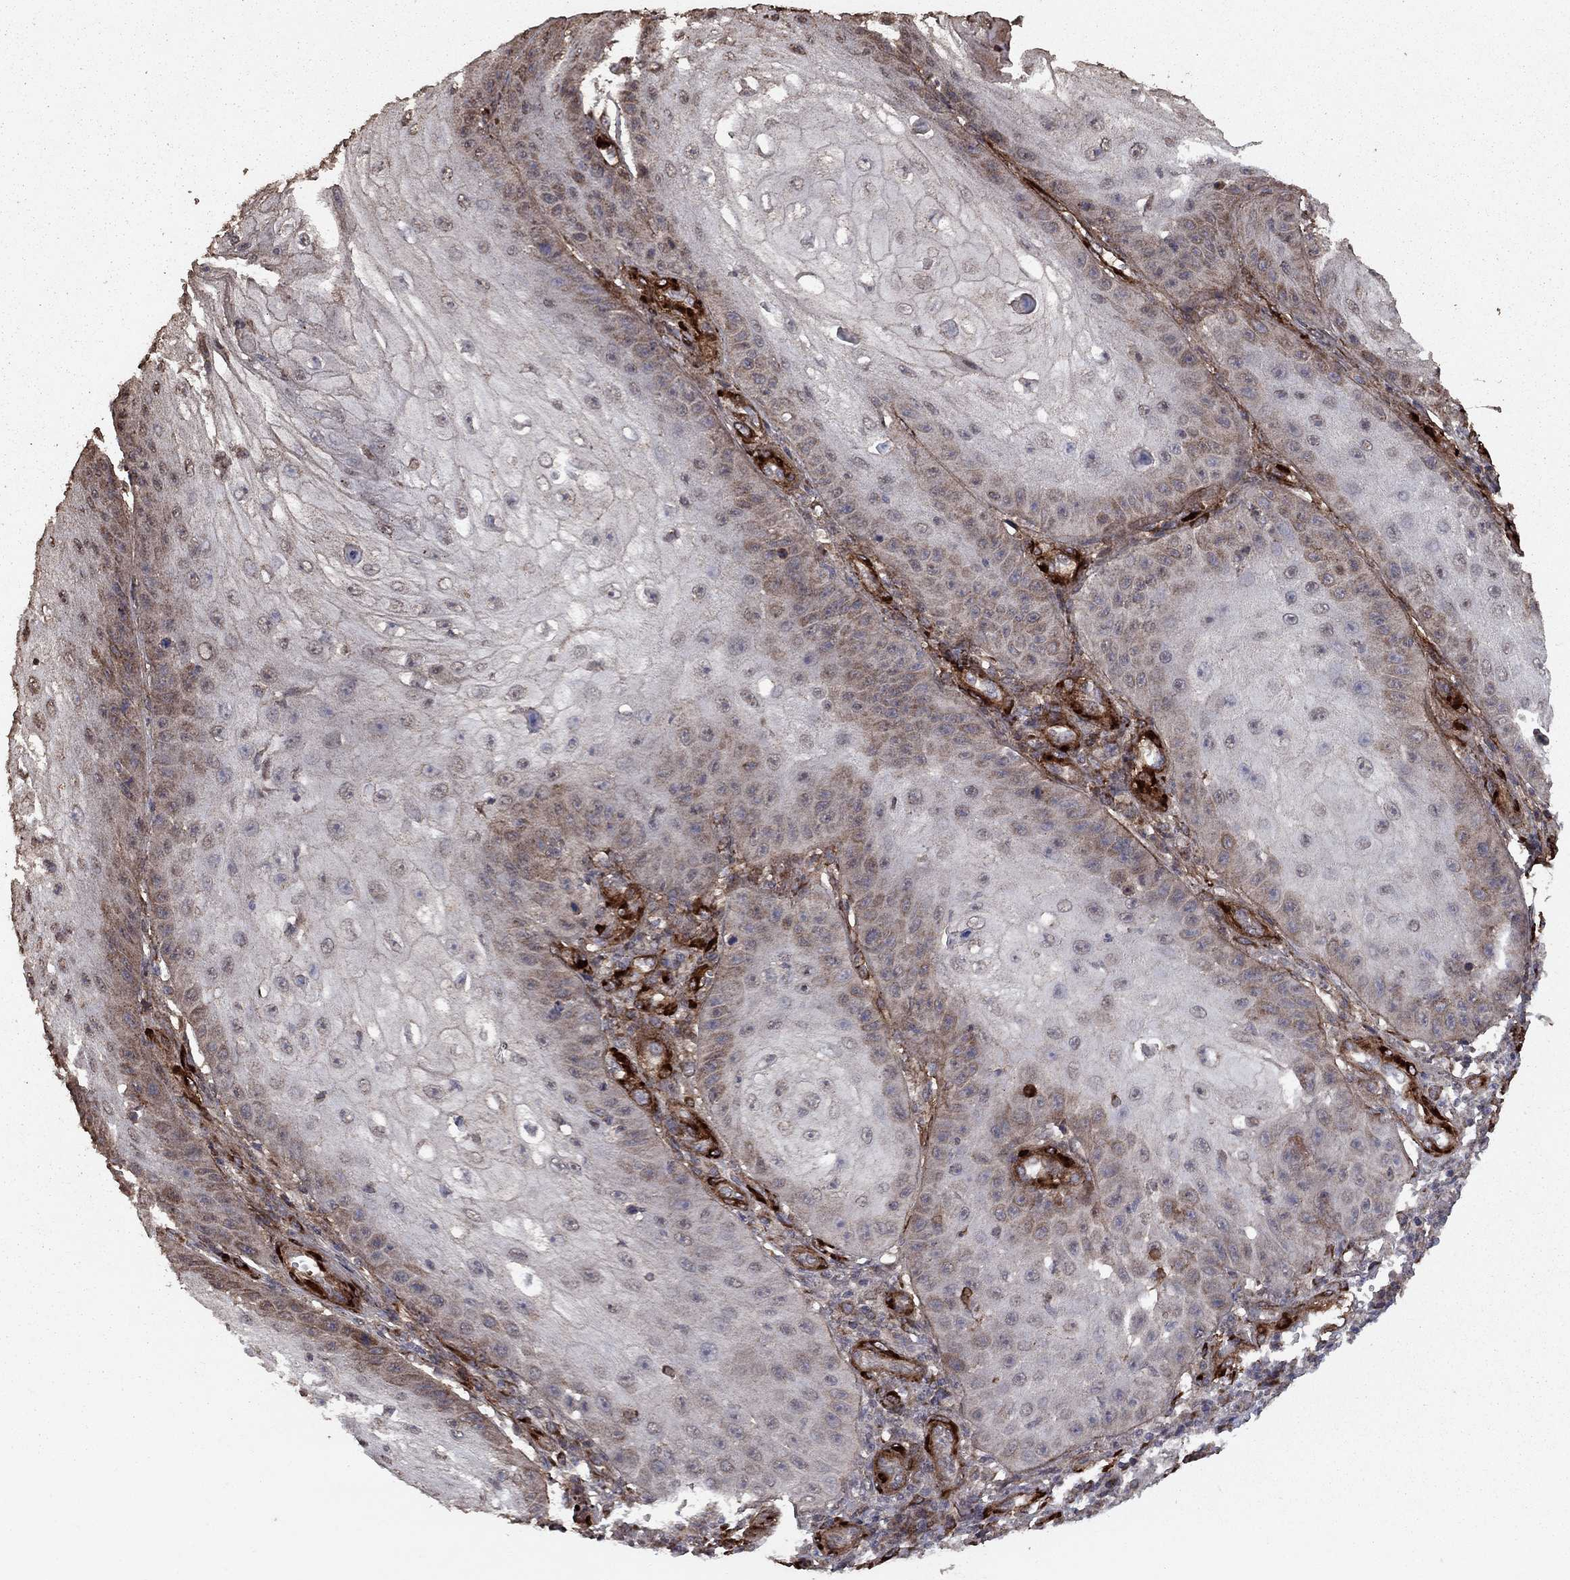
{"staining": {"intensity": "weak", "quantity": "<25%", "location": "cytoplasmic/membranous"}, "tissue": "skin cancer", "cell_type": "Tumor cells", "image_type": "cancer", "snomed": [{"axis": "morphology", "description": "Squamous cell carcinoma, NOS"}, {"axis": "topography", "description": "Skin"}], "caption": "IHC photomicrograph of neoplastic tissue: human skin cancer stained with DAB exhibits no significant protein positivity in tumor cells. Nuclei are stained in blue.", "gene": "COL18A1", "patient": {"sex": "male", "age": 70}}